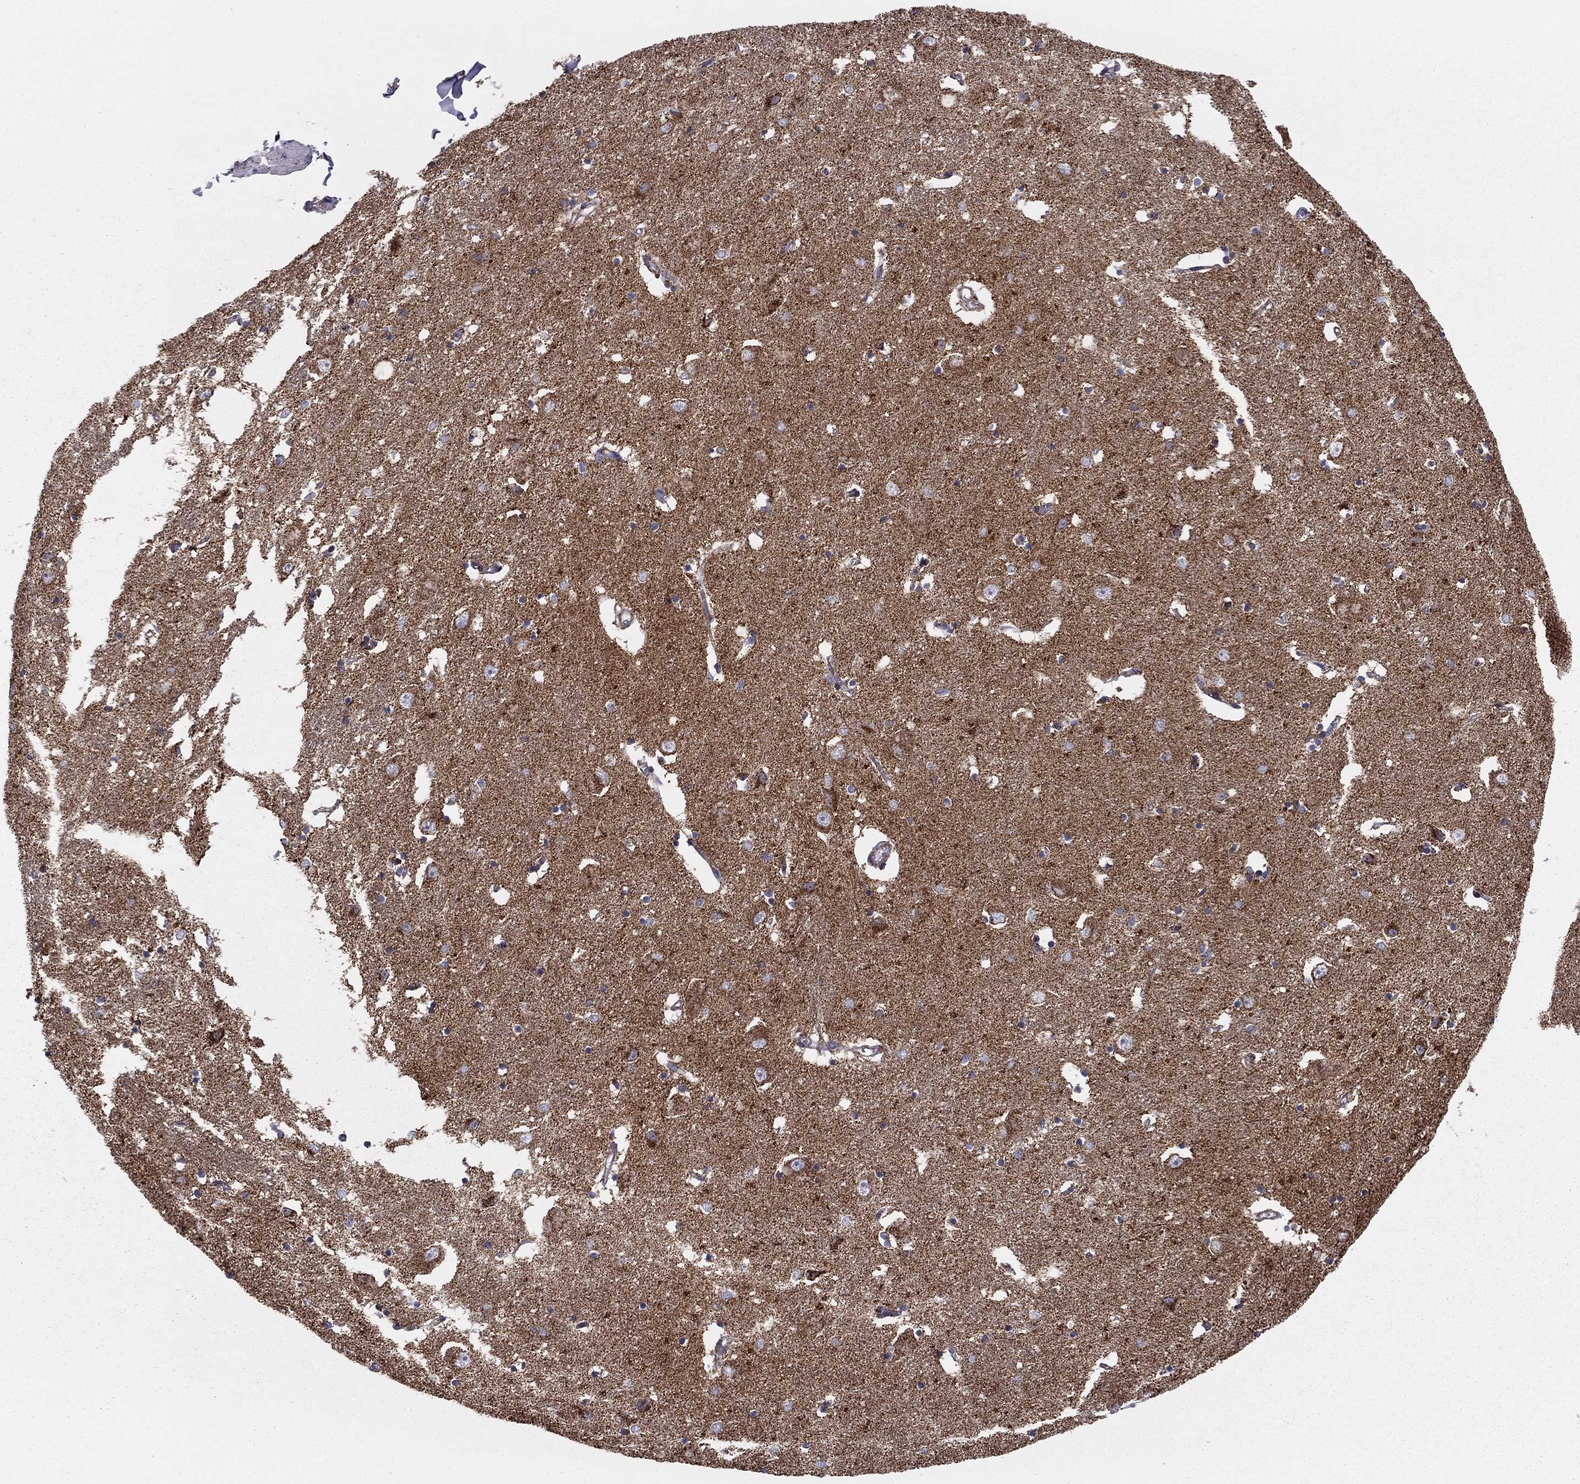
{"staining": {"intensity": "moderate", "quantity": "<25%", "location": "cytoplasmic/membranous"}, "tissue": "caudate", "cell_type": "Glial cells", "image_type": "normal", "snomed": [{"axis": "morphology", "description": "Normal tissue, NOS"}, {"axis": "topography", "description": "Lateral ventricle wall"}], "caption": "The photomicrograph reveals staining of unremarkable caudate, revealing moderate cytoplasmic/membranous protein positivity (brown color) within glial cells. (Brightfield microscopy of DAB IHC at high magnification).", "gene": "NDUFV1", "patient": {"sex": "male", "age": 54}}